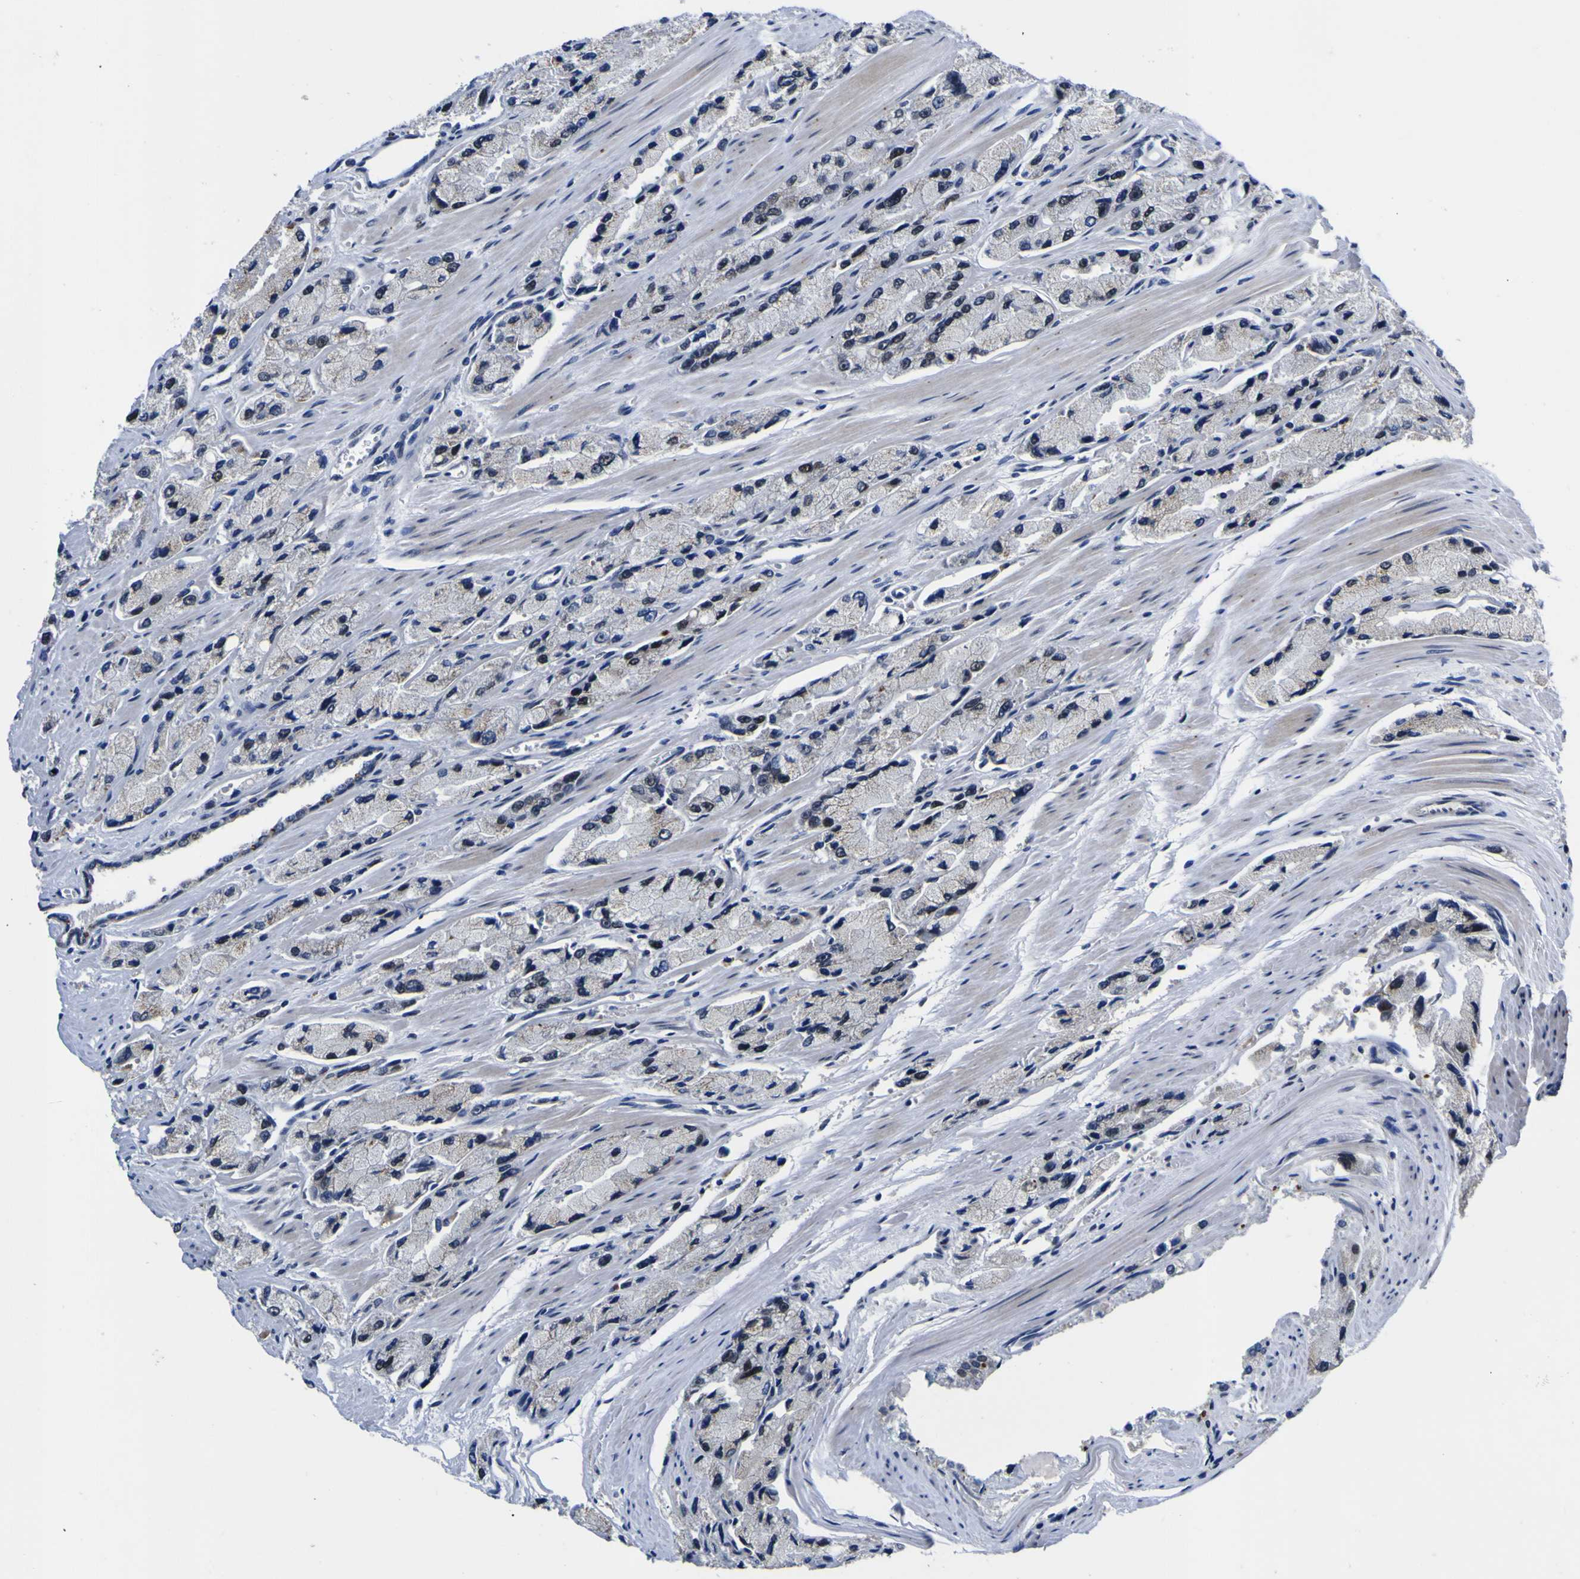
{"staining": {"intensity": "moderate", "quantity": "<25%", "location": "nuclear"}, "tissue": "prostate cancer", "cell_type": "Tumor cells", "image_type": "cancer", "snomed": [{"axis": "morphology", "description": "Adenocarcinoma, High grade"}, {"axis": "topography", "description": "Prostate"}], "caption": "A brown stain shows moderate nuclear positivity of a protein in prostate cancer tumor cells. The staining was performed using DAB (3,3'-diaminobenzidine) to visualize the protein expression in brown, while the nuclei were stained in blue with hematoxylin (Magnification: 20x).", "gene": "IGFLR1", "patient": {"sex": "male", "age": 58}}